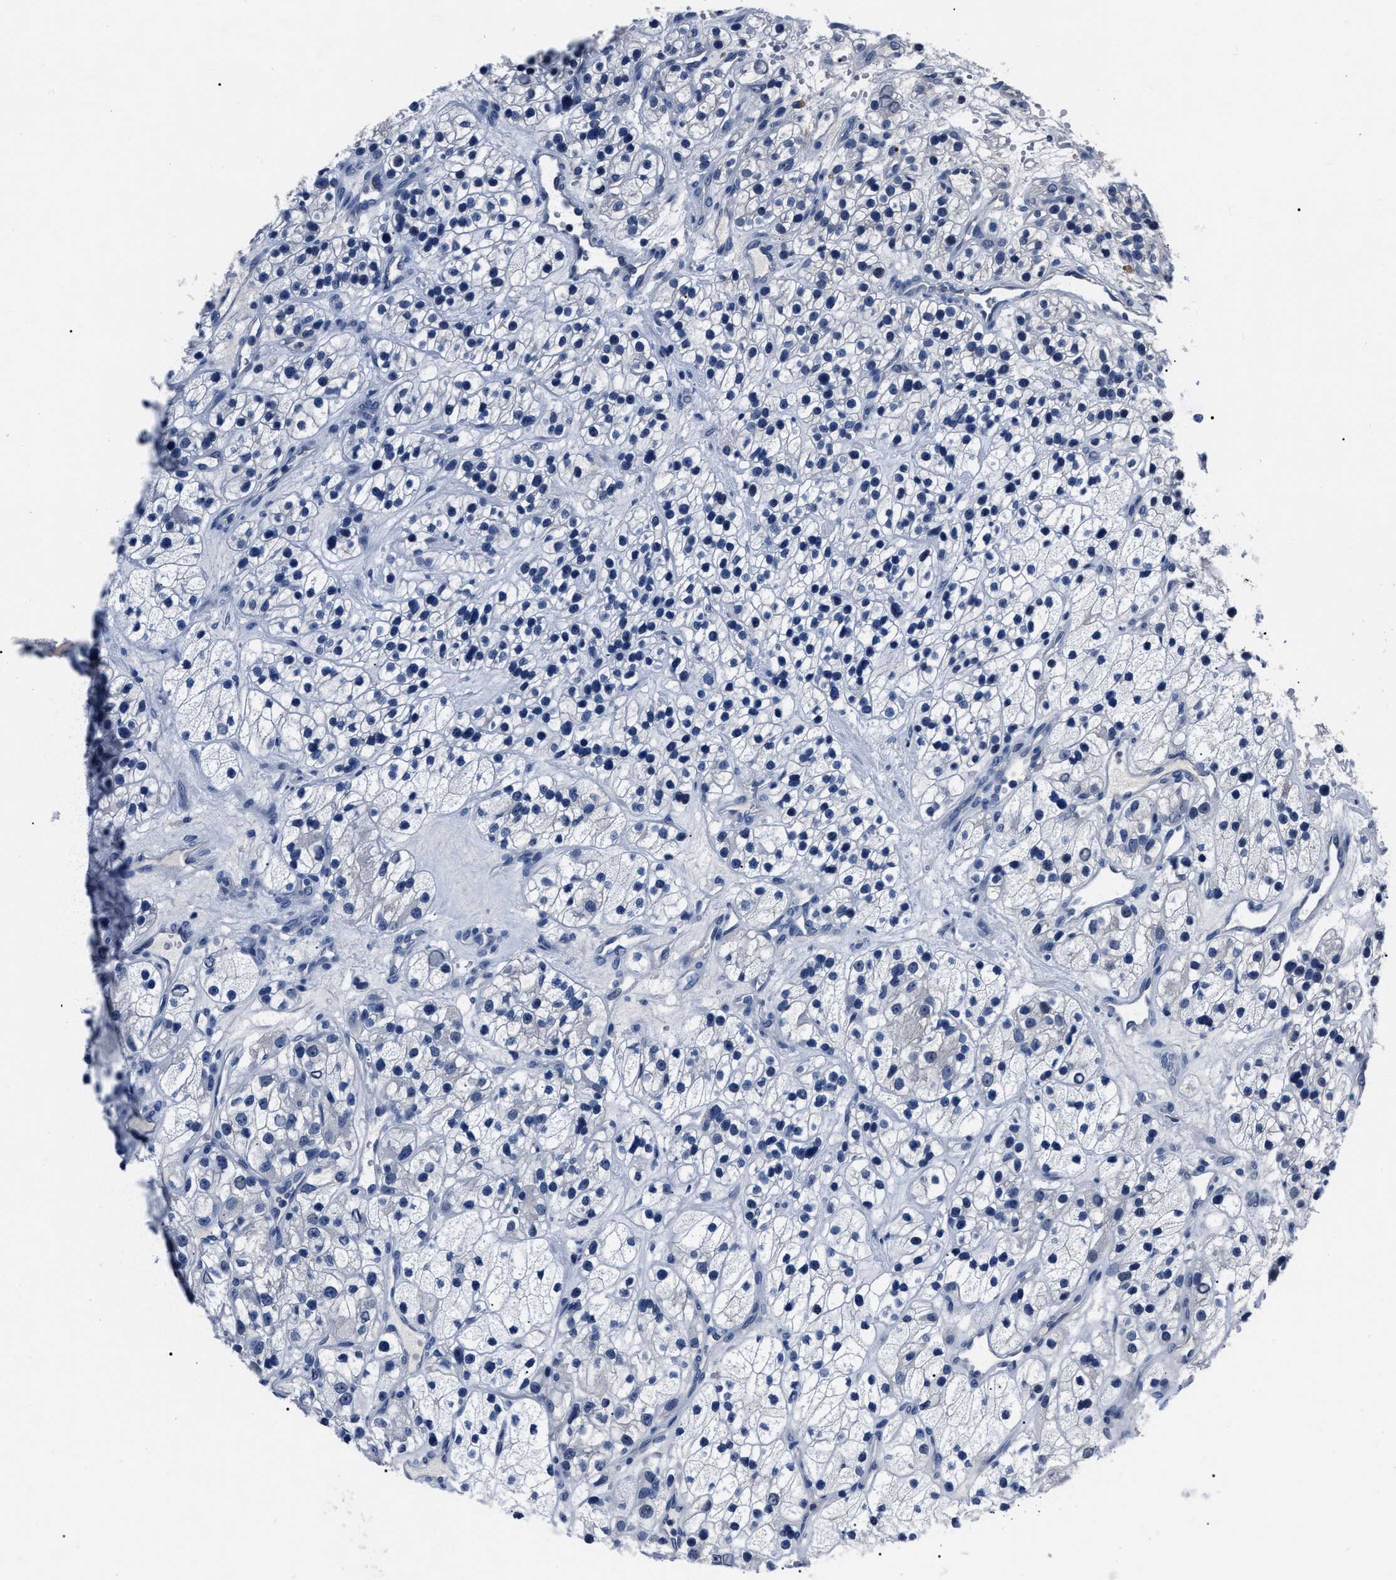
{"staining": {"intensity": "negative", "quantity": "none", "location": "none"}, "tissue": "renal cancer", "cell_type": "Tumor cells", "image_type": "cancer", "snomed": [{"axis": "morphology", "description": "Adenocarcinoma, NOS"}, {"axis": "topography", "description": "Kidney"}], "caption": "A high-resolution photomicrograph shows IHC staining of renal adenocarcinoma, which exhibits no significant positivity in tumor cells. (DAB immunohistochemistry, high magnification).", "gene": "LRWD1", "patient": {"sex": "female", "age": 57}}